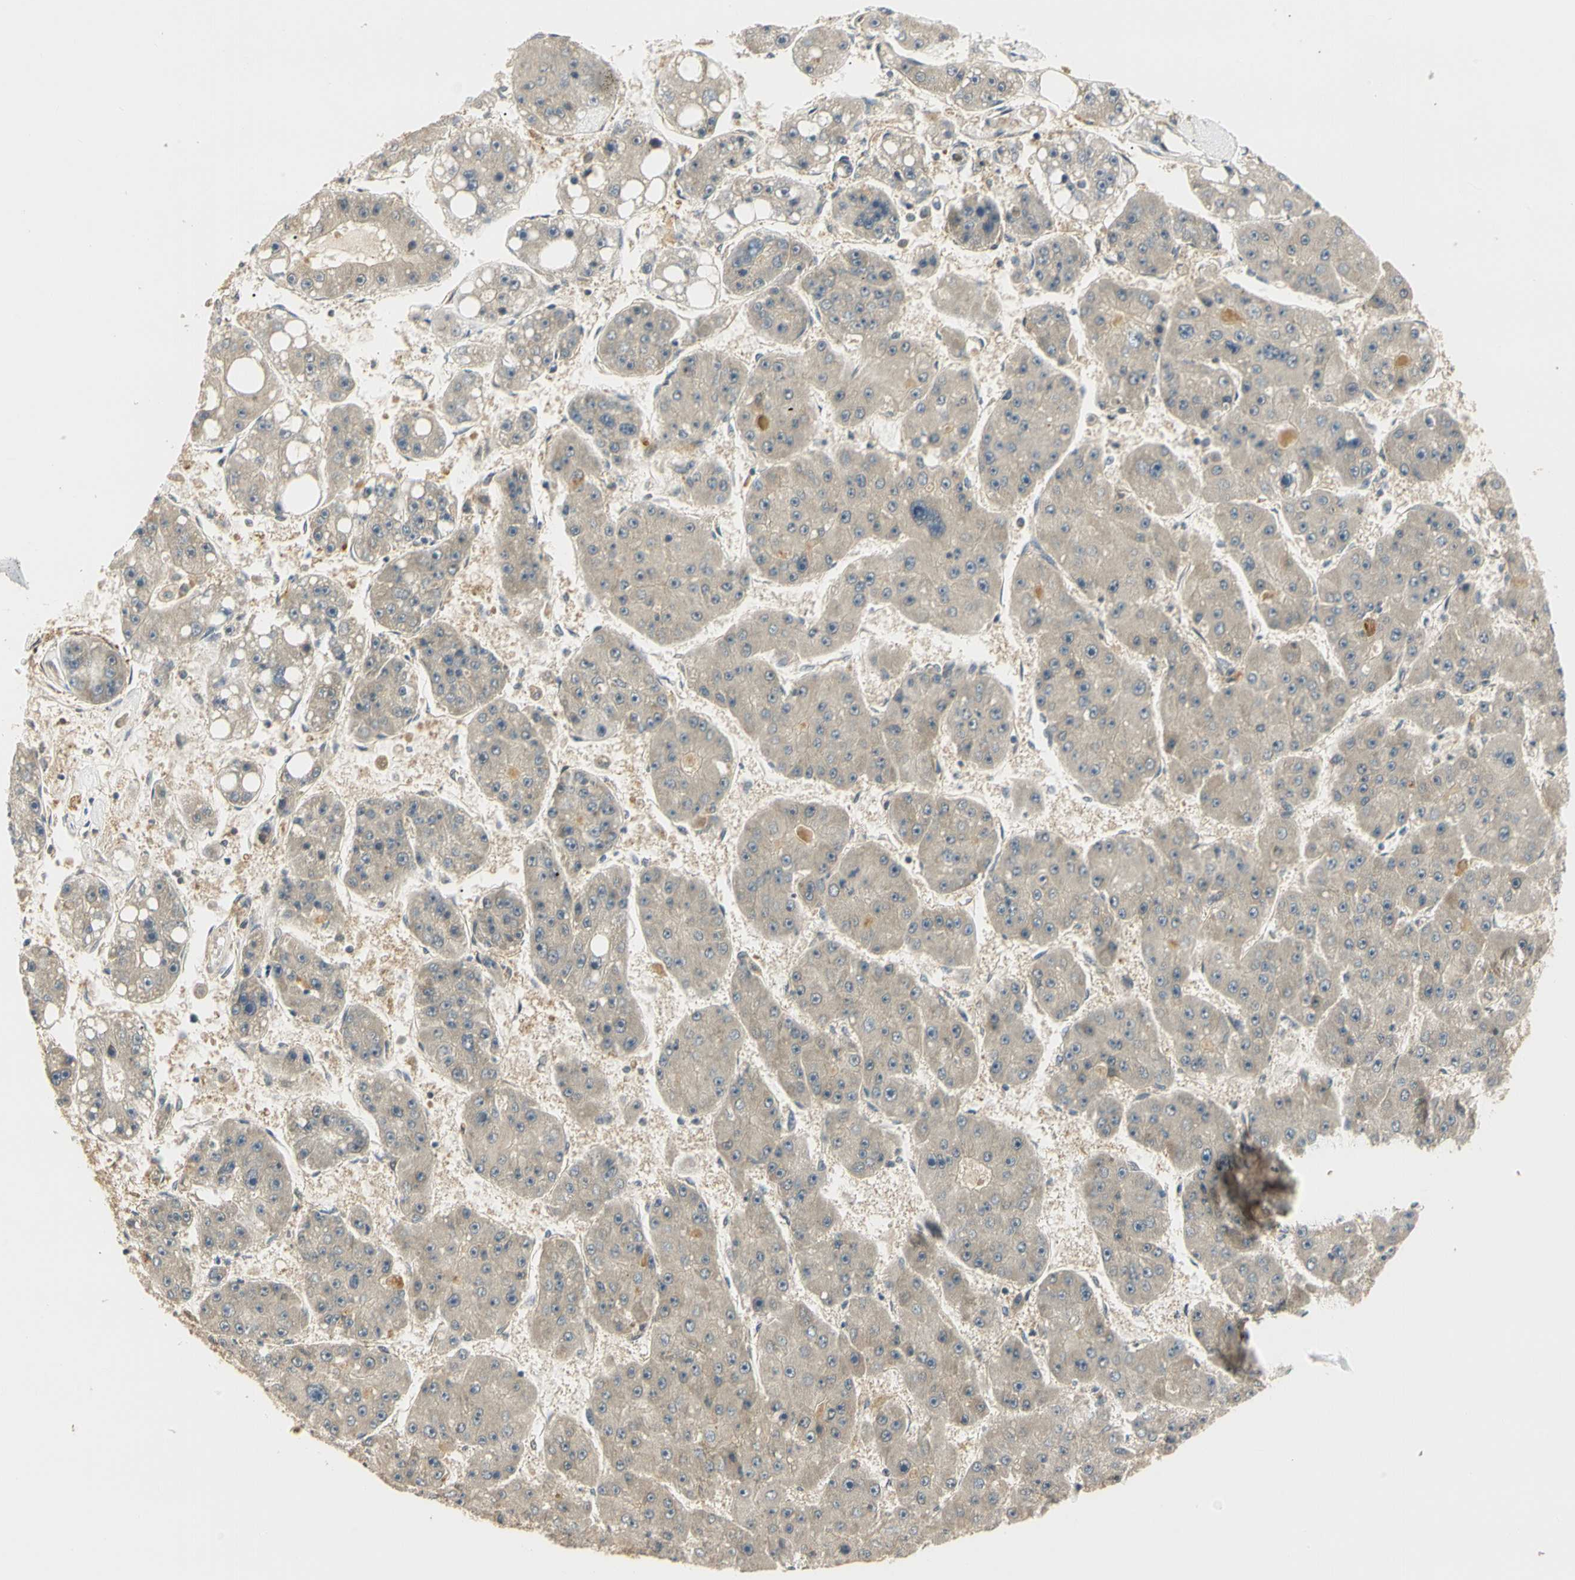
{"staining": {"intensity": "weak", "quantity": "<25%", "location": "cytoplasmic/membranous"}, "tissue": "liver cancer", "cell_type": "Tumor cells", "image_type": "cancer", "snomed": [{"axis": "morphology", "description": "Carcinoma, Hepatocellular, NOS"}, {"axis": "topography", "description": "Liver"}], "caption": "A histopathology image of human liver cancer (hepatocellular carcinoma) is negative for staining in tumor cells.", "gene": "UBE2Z", "patient": {"sex": "female", "age": 61}}